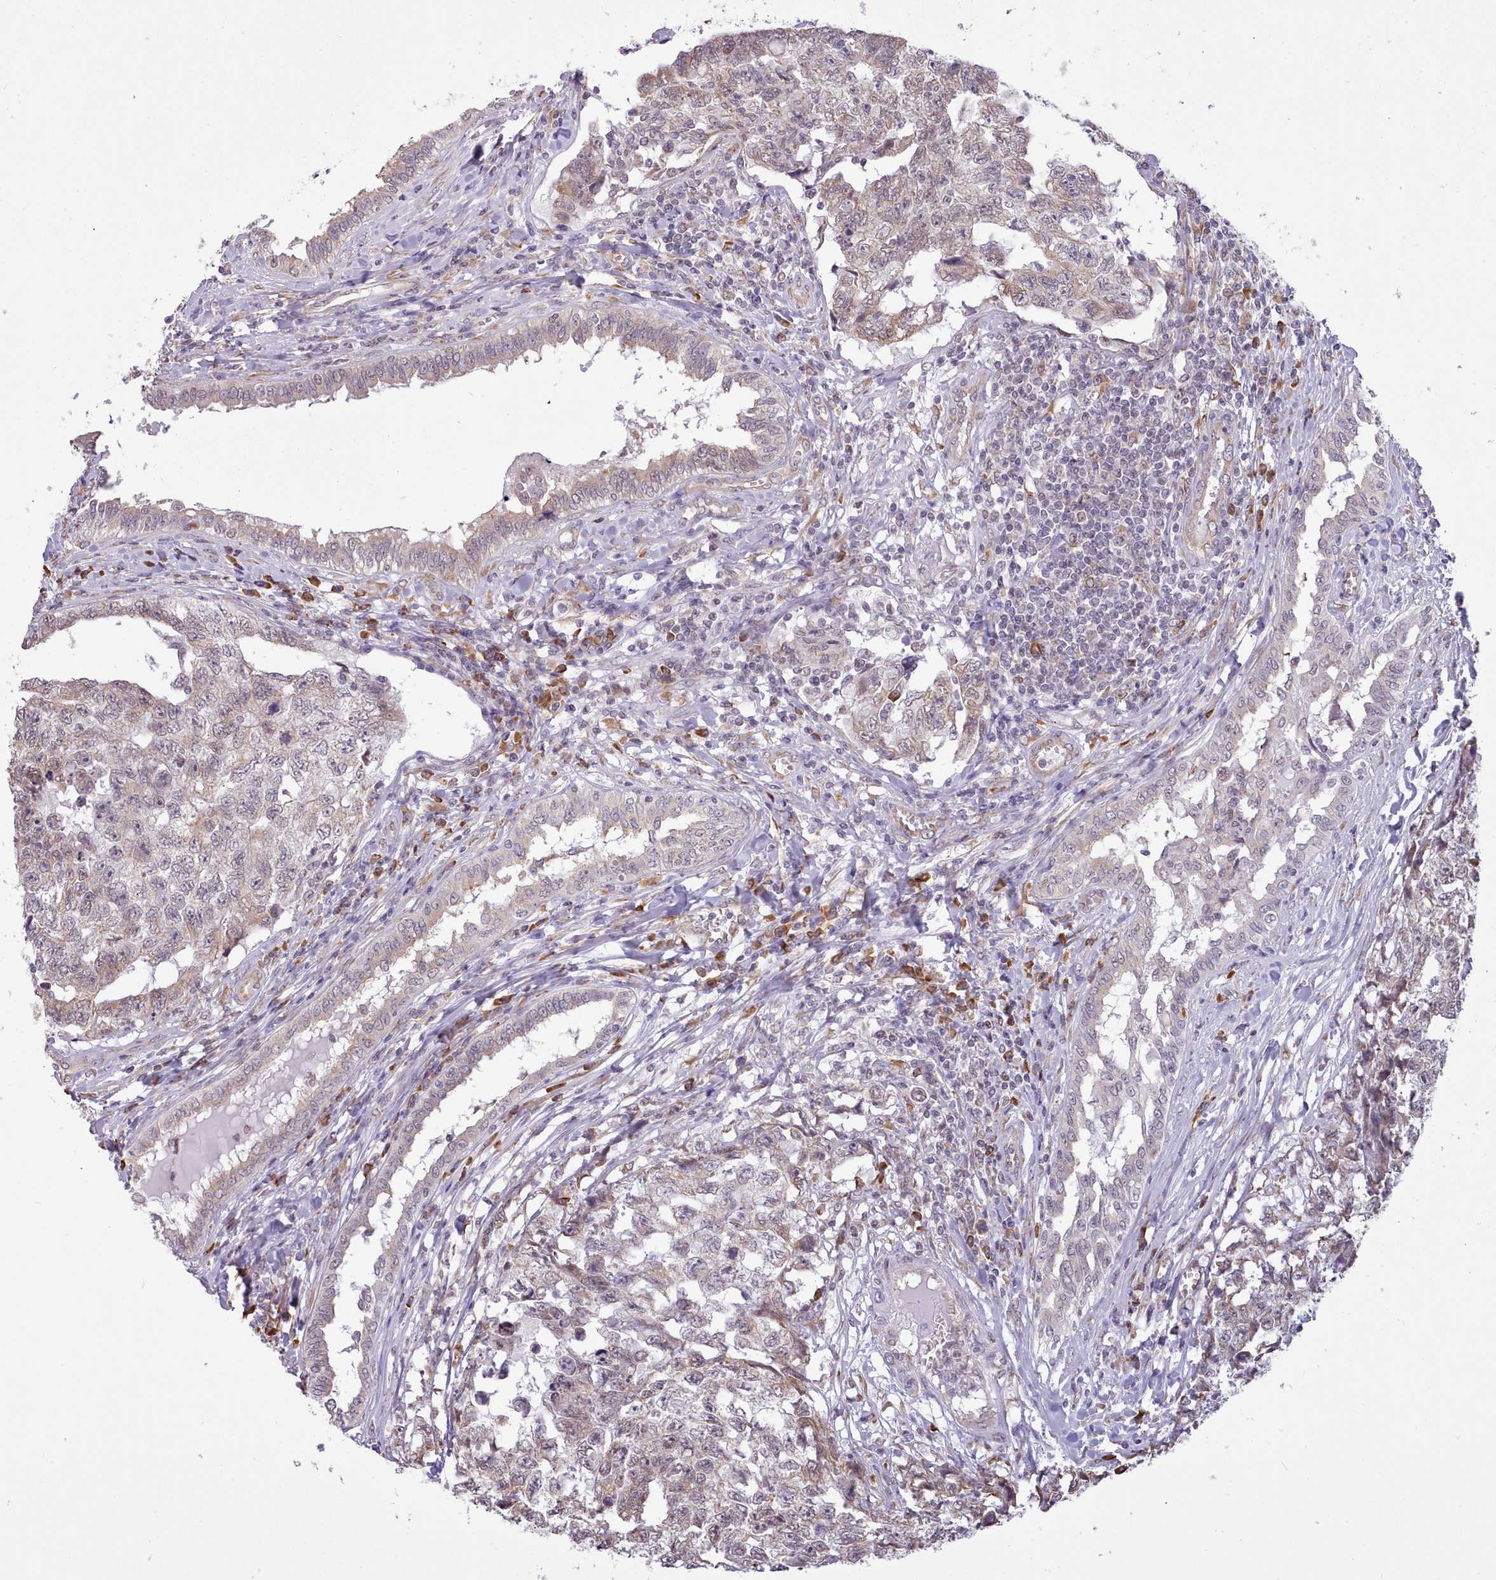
{"staining": {"intensity": "weak", "quantity": "<25%", "location": "cytoplasmic/membranous,nuclear"}, "tissue": "testis cancer", "cell_type": "Tumor cells", "image_type": "cancer", "snomed": [{"axis": "morphology", "description": "Carcinoma, Embryonal, NOS"}, {"axis": "topography", "description": "Testis"}], "caption": "An image of embryonal carcinoma (testis) stained for a protein exhibits no brown staining in tumor cells. (DAB immunohistochemistry (IHC), high magnification).", "gene": "SEC61B", "patient": {"sex": "male", "age": 31}}